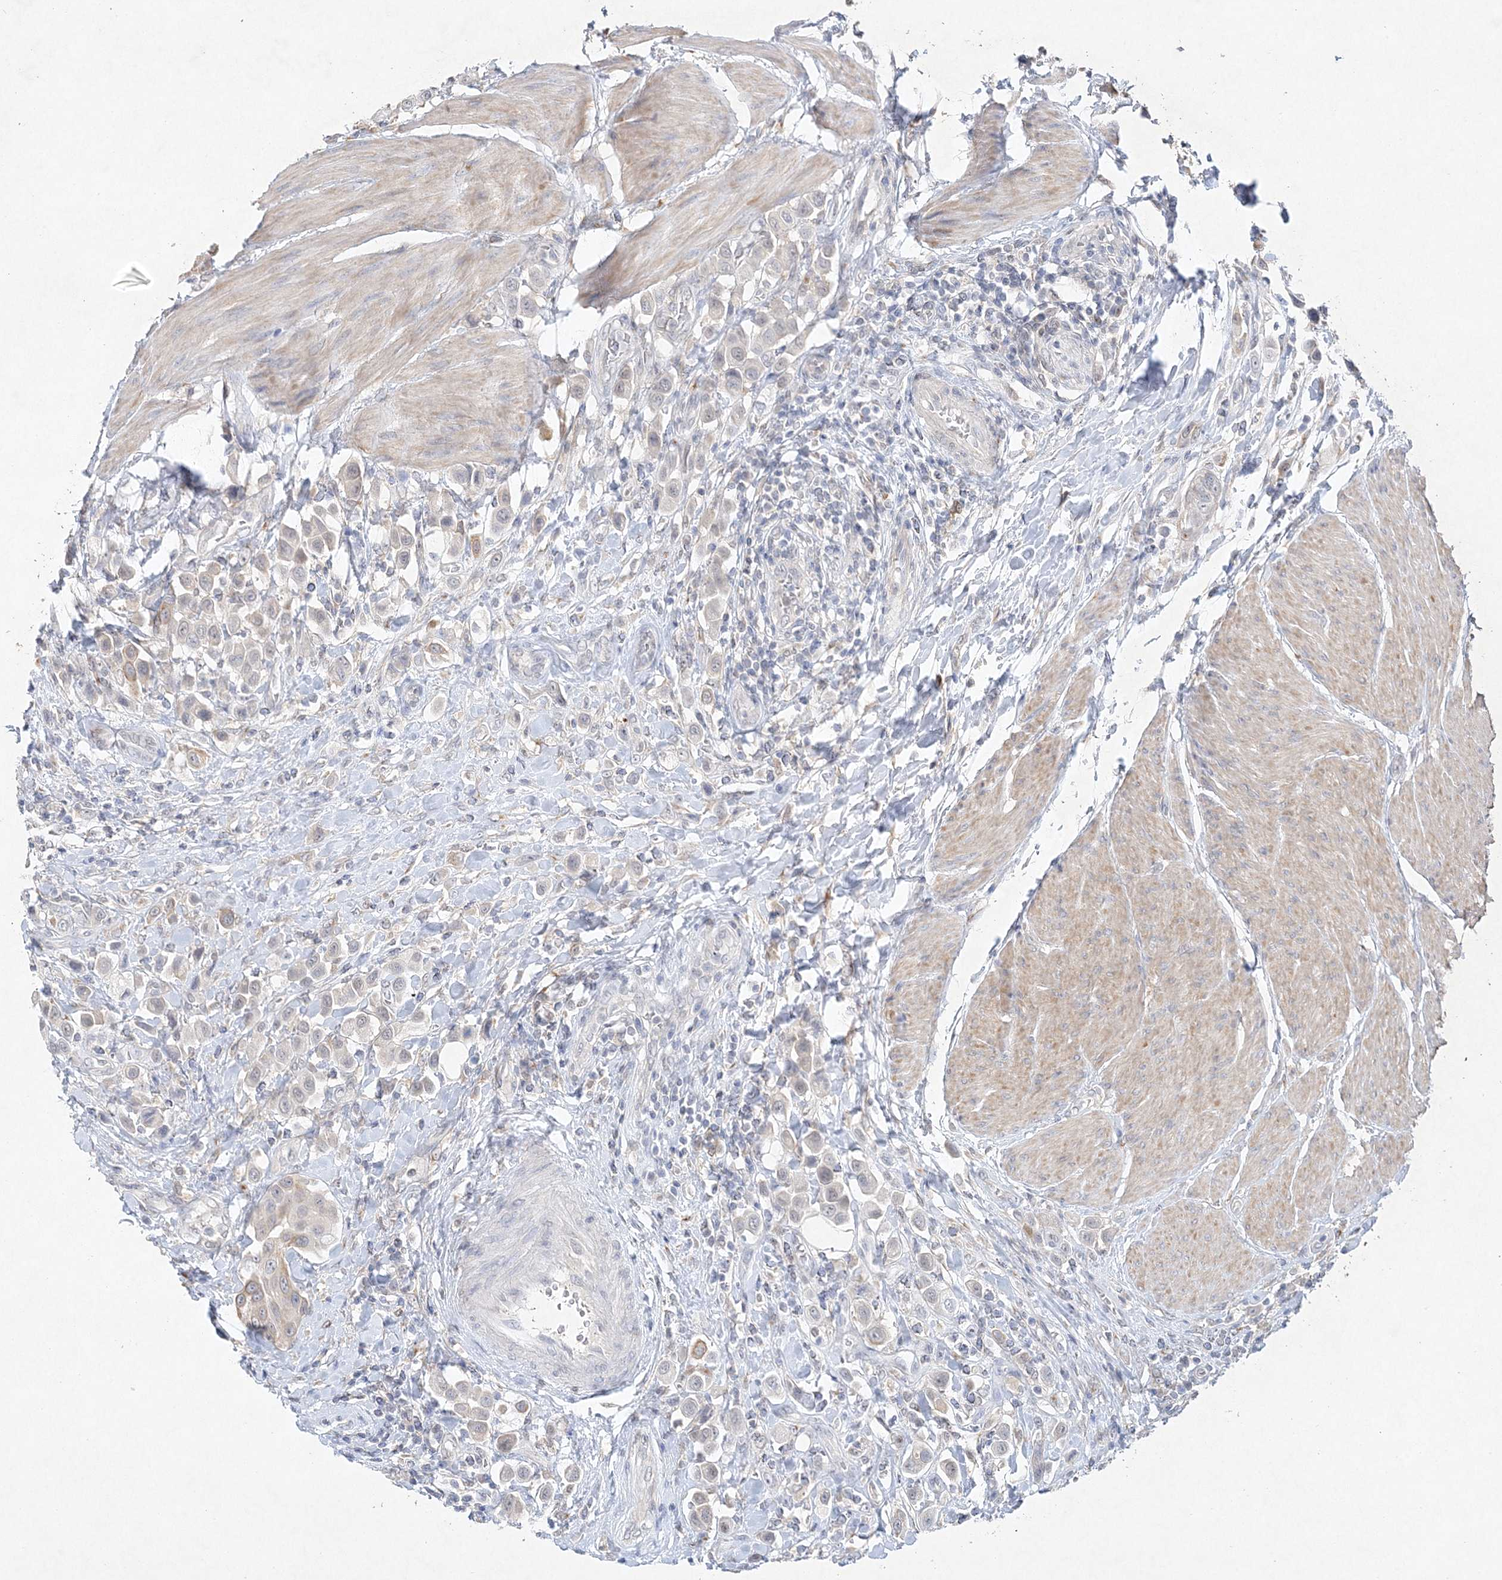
{"staining": {"intensity": "weak", "quantity": "<25%", "location": "cytoplasmic/membranous"}, "tissue": "urothelial cancer", "cell_type": "Tumor cells", "image_type": "cancer", "snomed": [{"axis": "morphology", "description": "Urothelial carcinoma, High grade"}, {"axis": "topography", "description": "Urinary bladder"}], "caption": "Immunohistochemistry of human urothelial cancer shows no staining in tumor cells.", "gene": "MAT2B", "patient": {"sex": "male", "age": 50}}